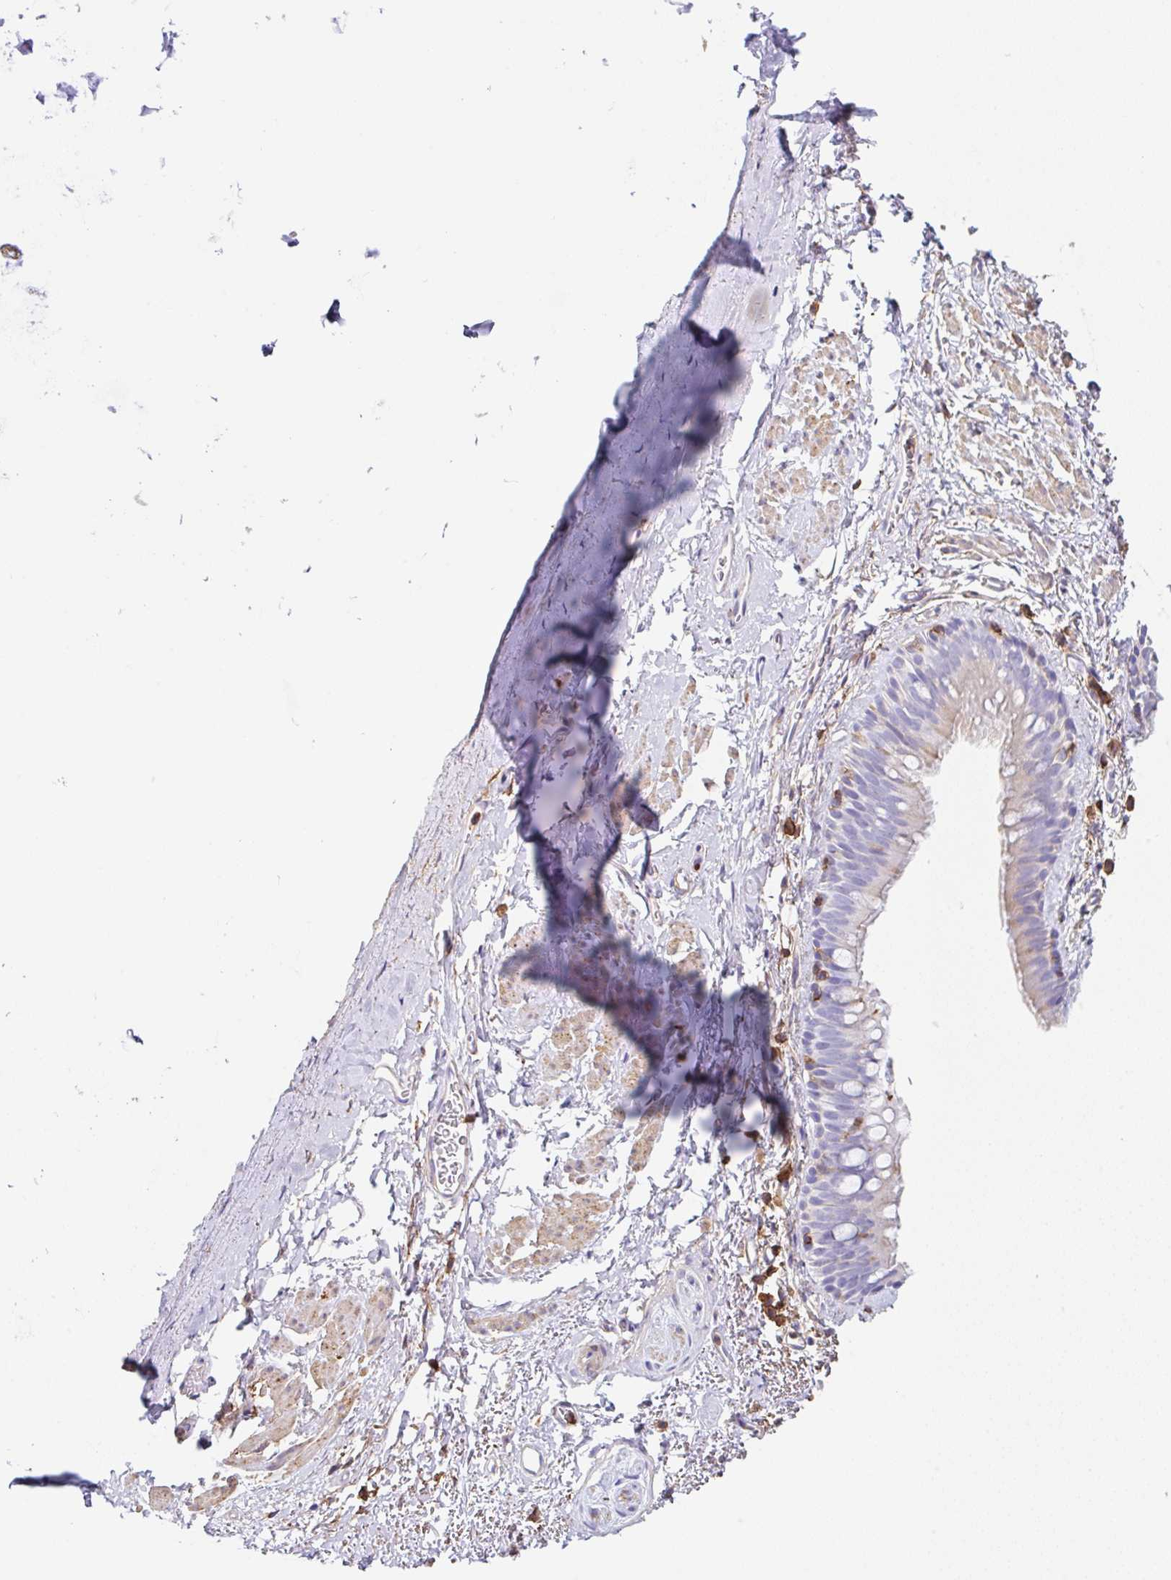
{"staining": {"intensity": "weak", "quantity": "<25%", "location": "cytoplasmic/membranous"}, "tissue": "bronchus", "cell_type": "Respiratory epithelial cells", "image_type": "normal", "snomed": [{"axis": "morphology", "description": "Normal tissue, NOS"}, {"axis": "topography", "description": "Bronchus"}], "caption": "This is an immunohistochemistry (IHC) histopathology image of unremarkable bronchus. There is no positivity in respiratory epithelial cells.", "gene": "MTTP", "patient": {"sex": "male", "age": 67}}